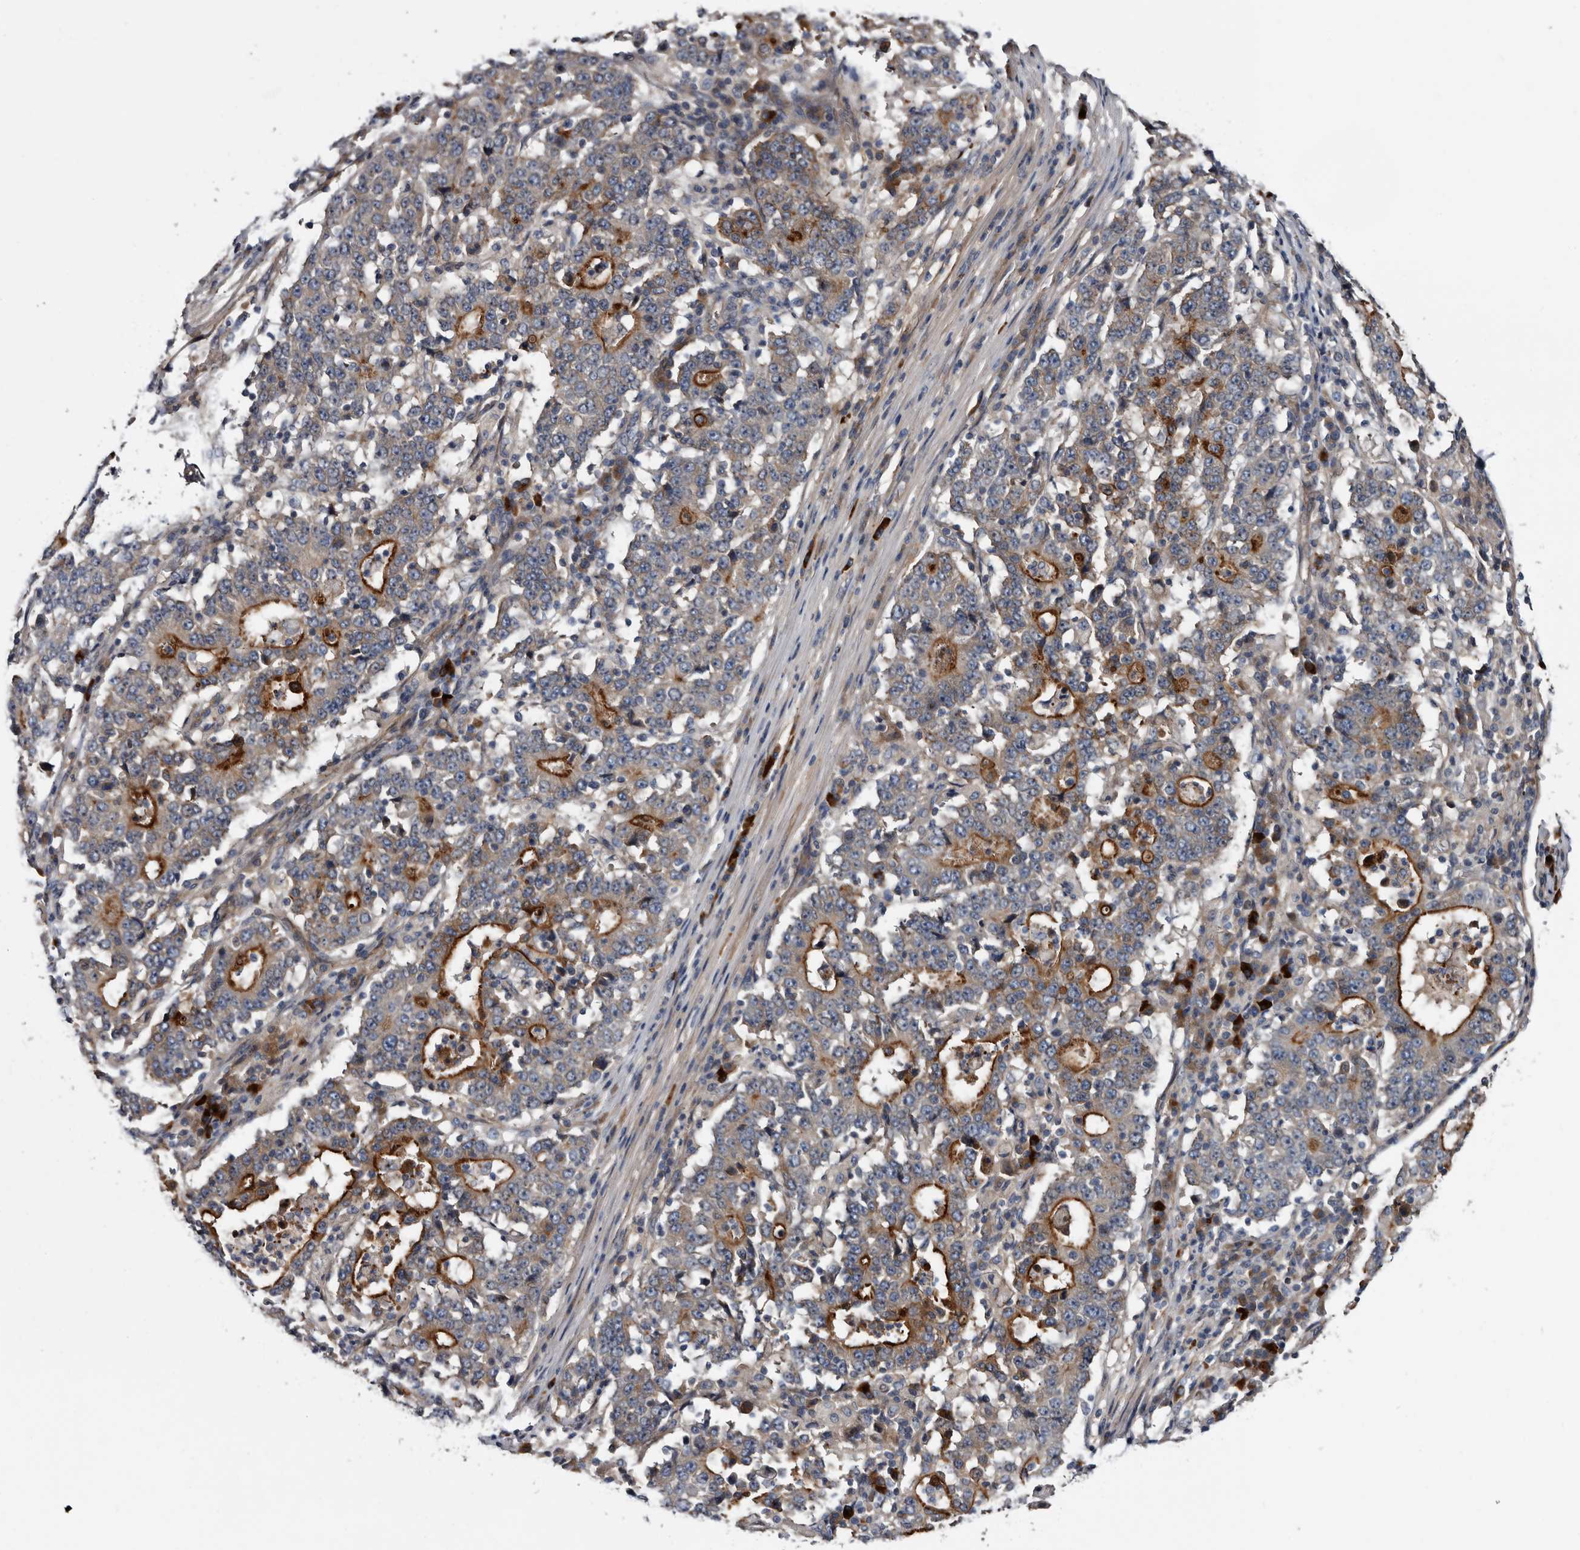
{"staining": {"intensity": "strong", "quantity": "25%-75%", "location": "cytoplasmic/membranous"}, "tissue": "stomach cancer", "cell_type": "Tumor cells", "image_type": "cancer", "snomed": [{"axis": "morphology", "description": "Adenocarcinoma, NOS"}, {"axis": "topography", "description": "Stomach"}], "caption": "Tumor cells demonstrate high levels of strong cytoplasmic/membranous staining in approximately 25%-75% of cells in adenocarcinoma (stomach). The staining is performed using DAB (3,3'-diaminobenzidine) brown chromogen to label protein expression. The nuclei are counter-stained blue using hematoxylin.", "gene": "TSPAN17", "patient": {"sex": "male", "age": 59}}